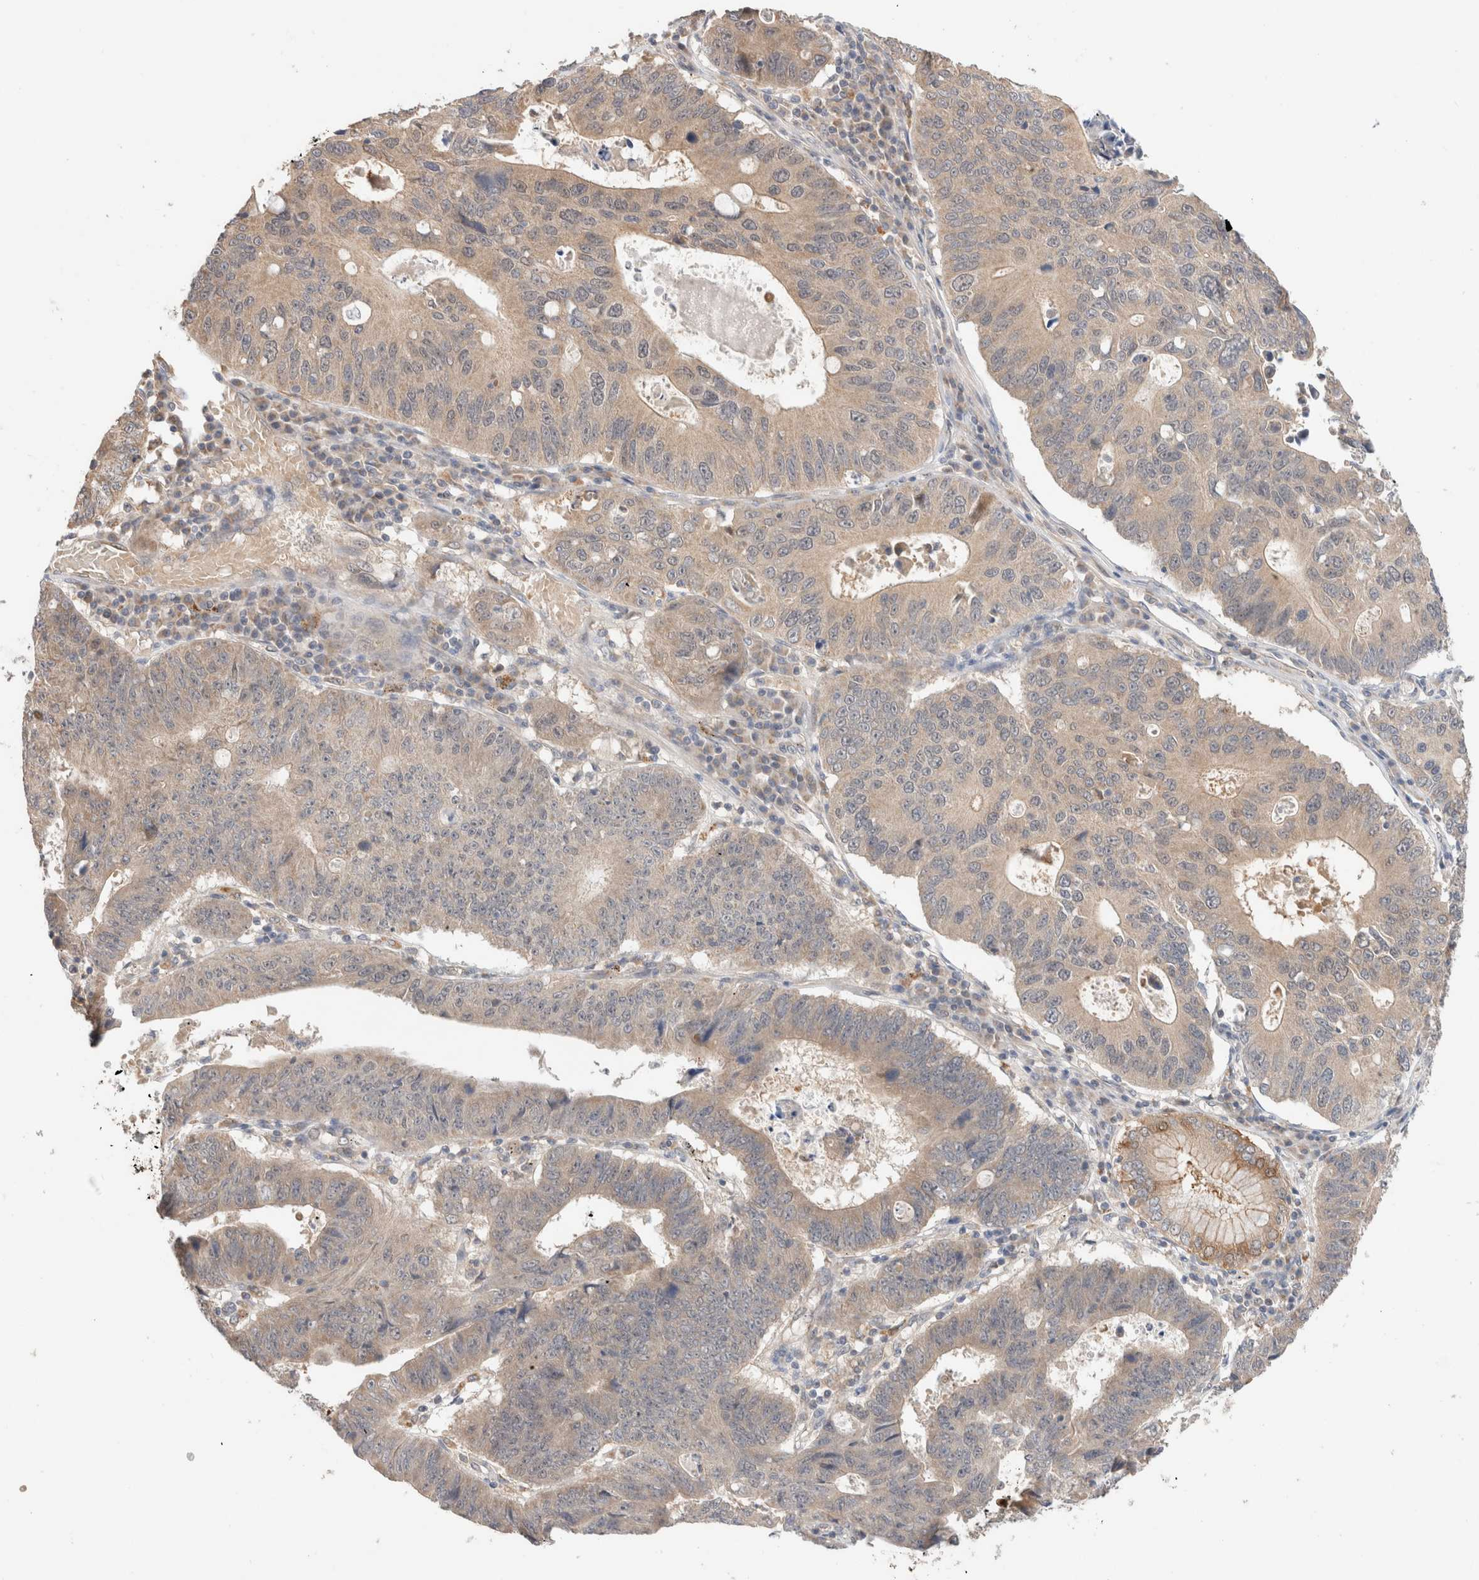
{"staining": {"intensity": "weak", "quantity": "25%-75%", "location": "cytoplasmic/membranous"}, "tissue": "stomach cancer", "cell_type": "Tumor cells", "image_type": "cancer", "snomed": [{"axis": "morphology", "description": "Adenocarcinoma, NOS"}, {"axis": "topography", "description": "Stomach"}], "caption": "Weak cytoplasmic/membranous expression for a protein is identified in approximately 25%-75% of tumor cells of stomach adenocarcinoma using immunohistochemistry.", "gene": "CA13", "patient": {"sex": "male", "age": 59}}